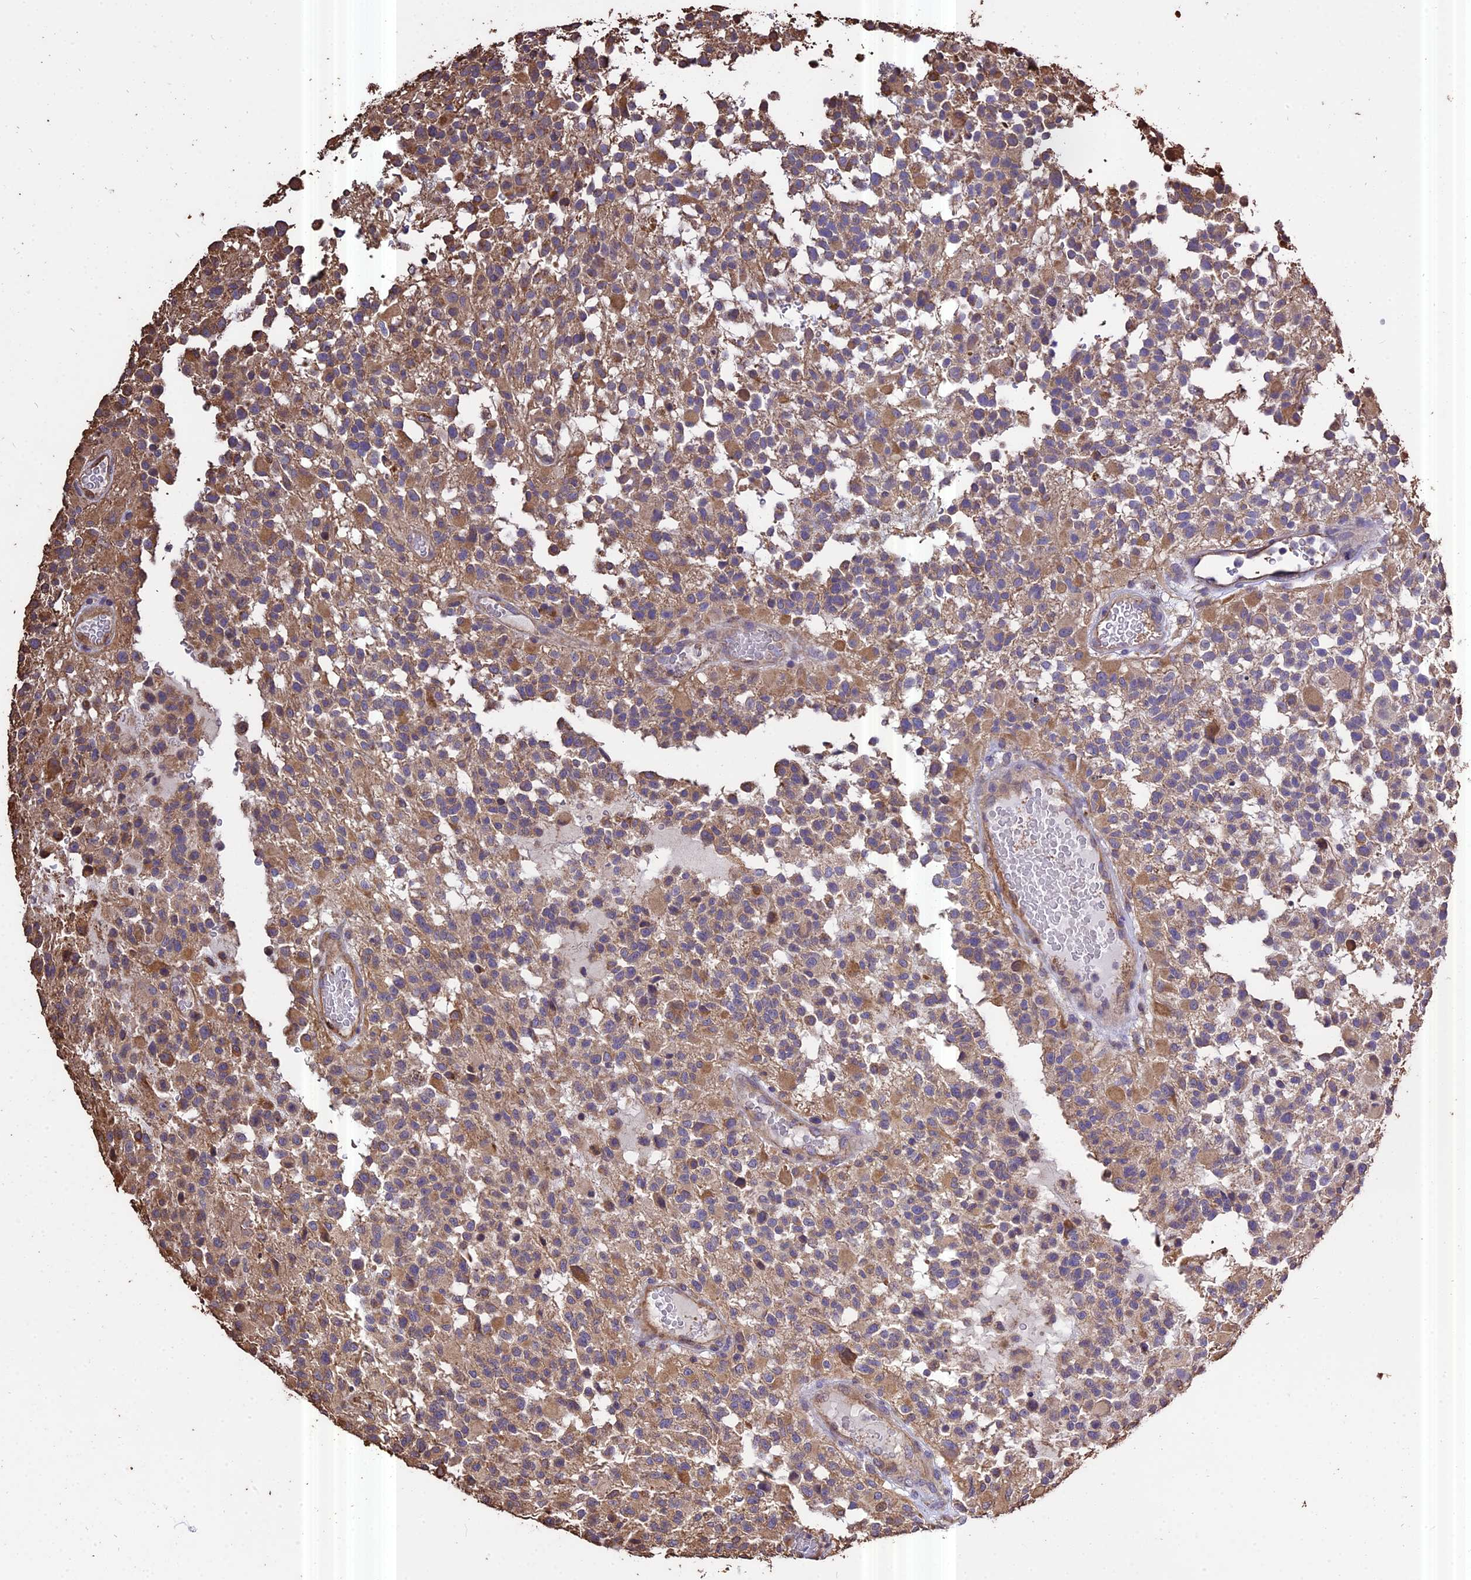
{"staining": {"intensity": "moderate", "quantity": "25%-75%", "location": "cytoplasmic/membranous"}, "tissue": "glioma", "cell_type": "Tumor cells", "image_type": "cancer", "snomed": [{"axis": "morphology", "description": "Glioma, malignant, High grade"}, {"axis": "morphology", "description": "Glioblastoma, NOS"}, {"axis": "topography", "description": "Brain"}], "caption": "Malignant high-grade glioma tissue demonstrates moderate cytoplasmic/membranous expression in approximately 25%-75% of tumor cells, visualized by immunohistochemistry. (Brightfield microscopy of DAB IHC at high magnification).", "gene": "PGPEP1L", "patient": {"sex": "male", "age": 60}}